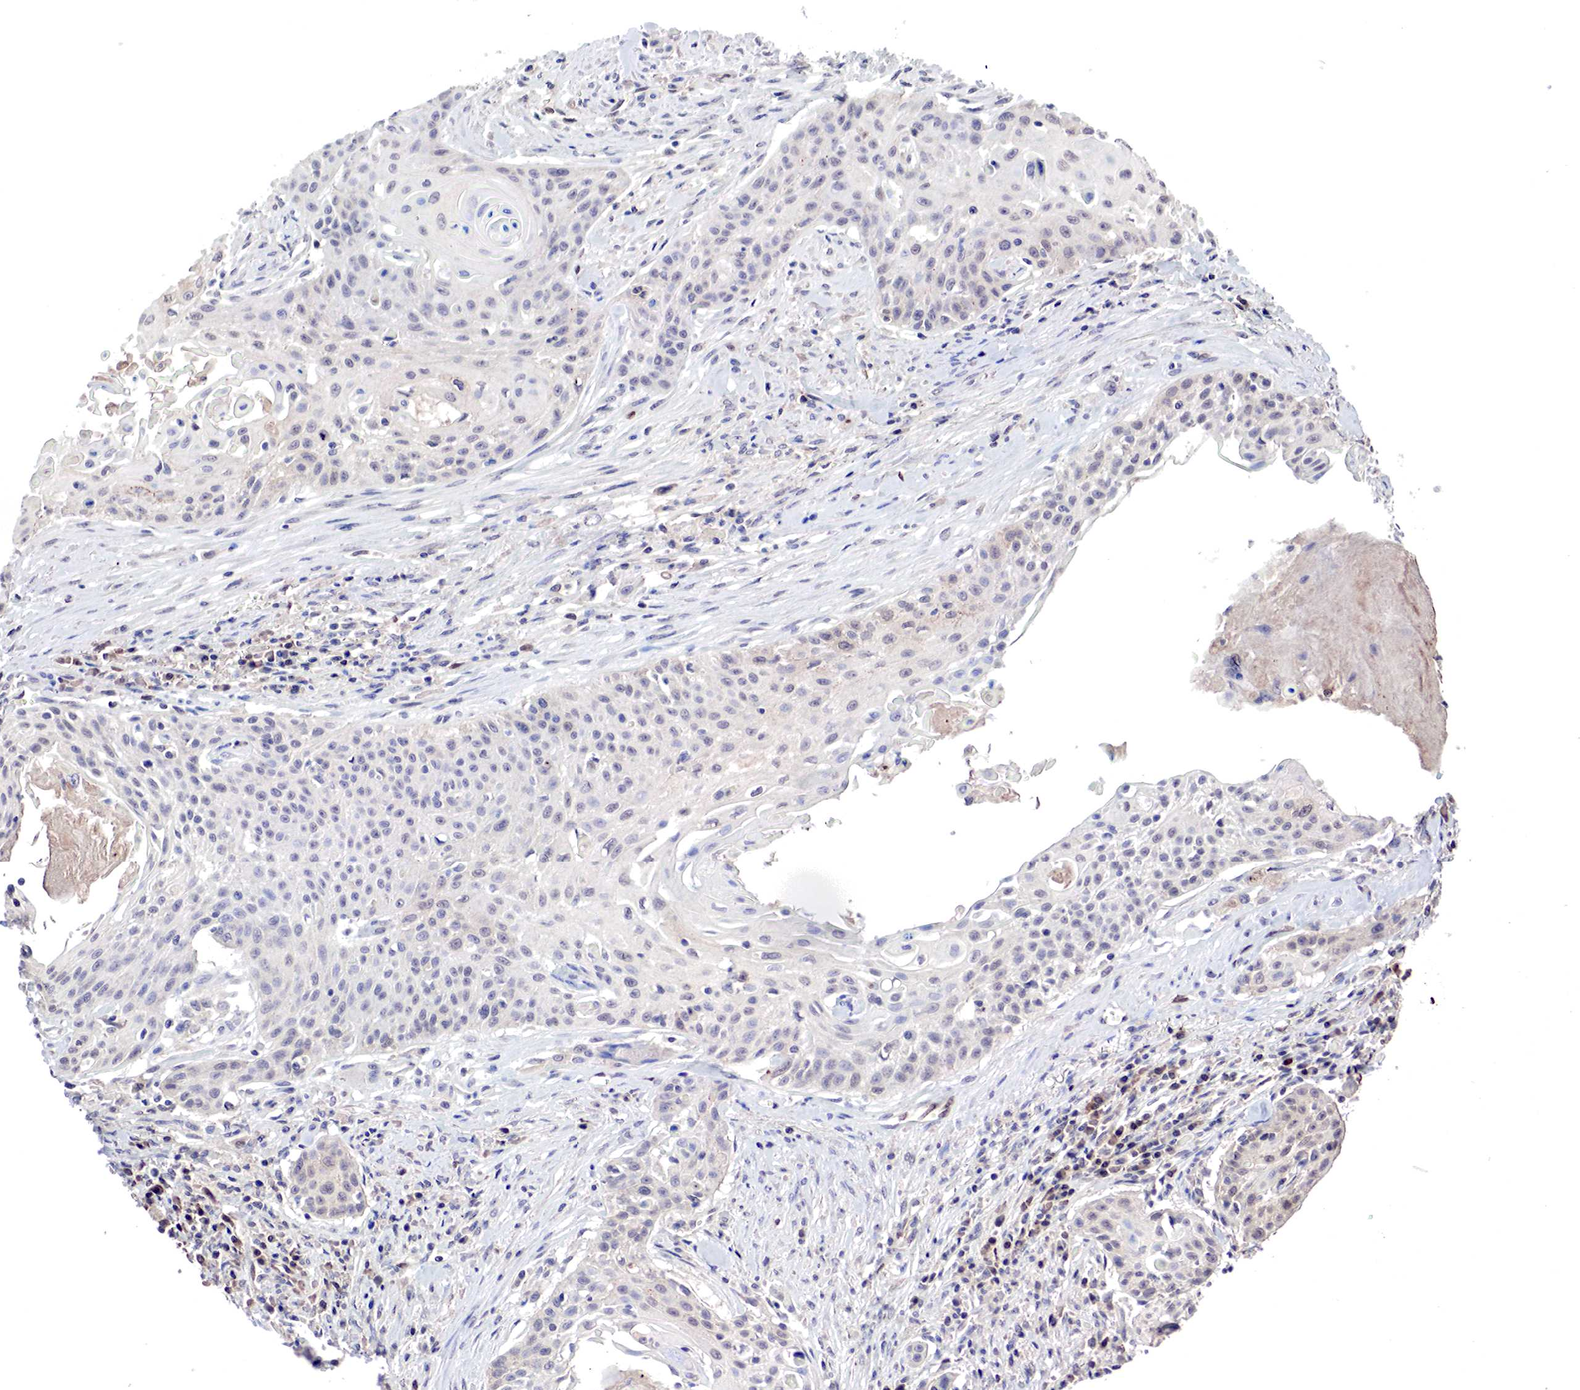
{"staining": {"intensity": "weak", "quantity": "<25%", "location": "cytoplasmic/membranous"}, "tissue": "head and neck cancer", "cell_type": "Tumor cells", "image_type": "cancer", "snomed": [{"axis": "morphology", "description": "Squamous cell carcinoma, NOS"}, {"axis": "morphology", "description": "Squamous cell carcinoma, metastatic, NOS"}, {"axis": "topography", "description": "Lymph node"}, {"axis": "topography", "description": "Salivary gland"}, {"axis": "topography", "description": "Head-Neck"}], "caption": "This is a micrograph of IHC staining of head and neck cancer (metastatic squamous cell carcinoma), which shows no positivity in tumor cells.", "gene": "DACH2", "patient": {"sex": "female", "age": 74}}